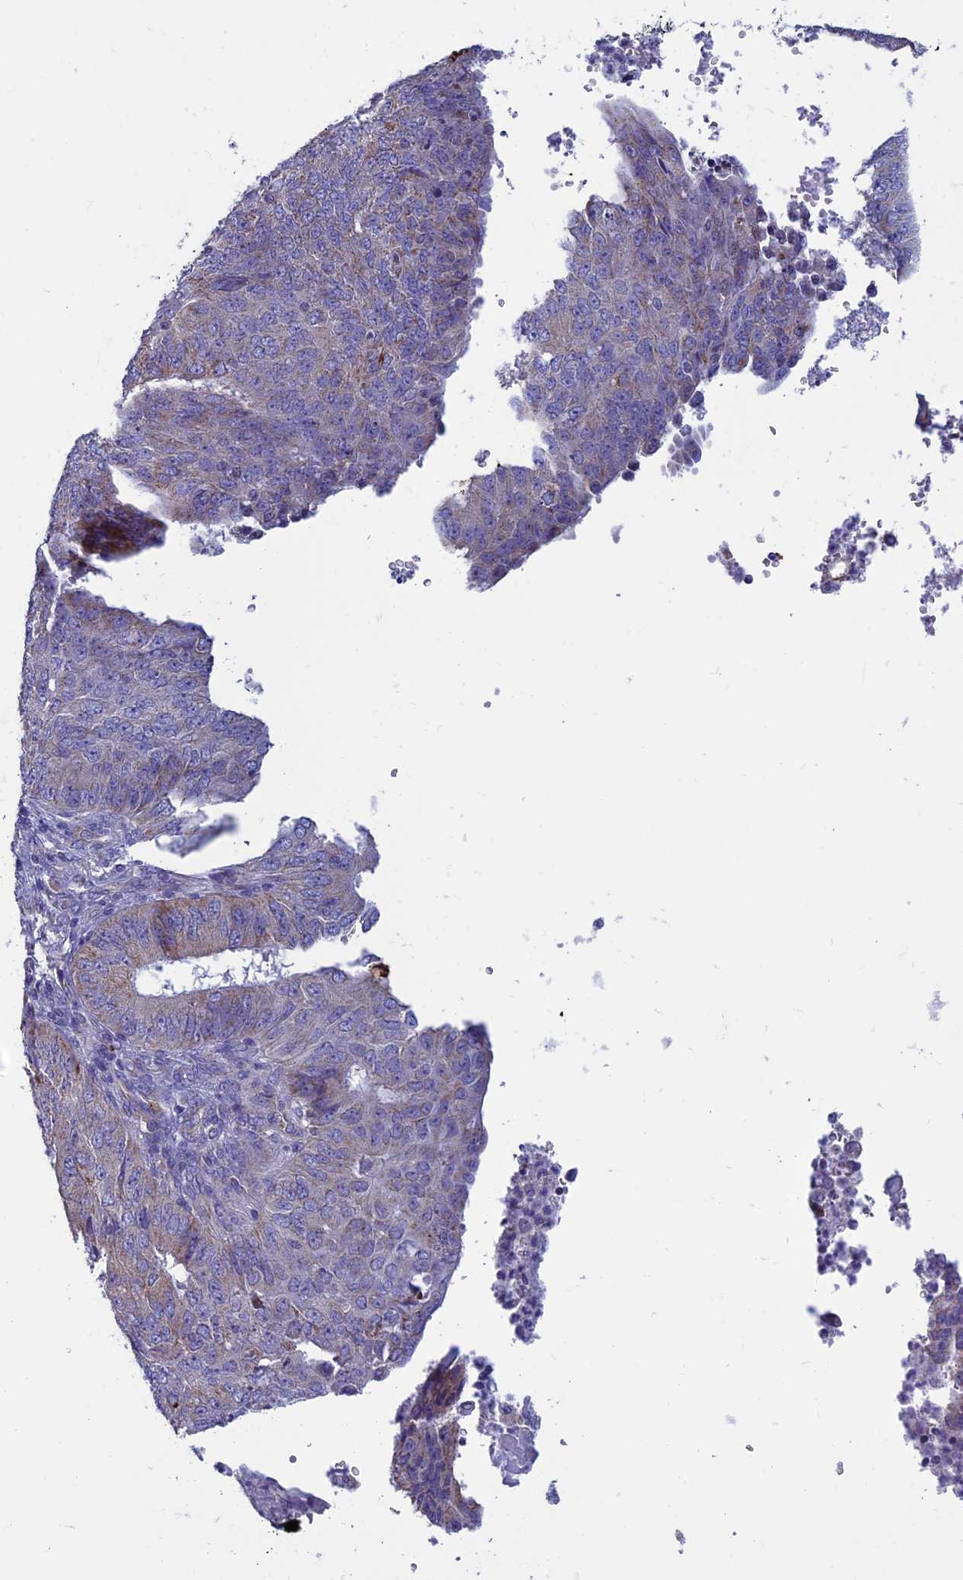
{"staining": {"intensity": "weak", "quantity": "<25%", "location": "cytoplasmic/membranous"}, "tissue": "endometrial cancer", "cell_type": "Tumor cells", "image_type": "cancer", "snomed": [{"axis": "morphology", "description": "Adenocarcinoma, NOS"}, {"axis": "topography", "description": "Endometrium"}], "caption": "Histopathology image shows no significant protein positivity in tumor cells of endometrial cancer (adenocarcinoma).", "gene": "MFSD12", "patient": {"sex": "female", "age": 32}}